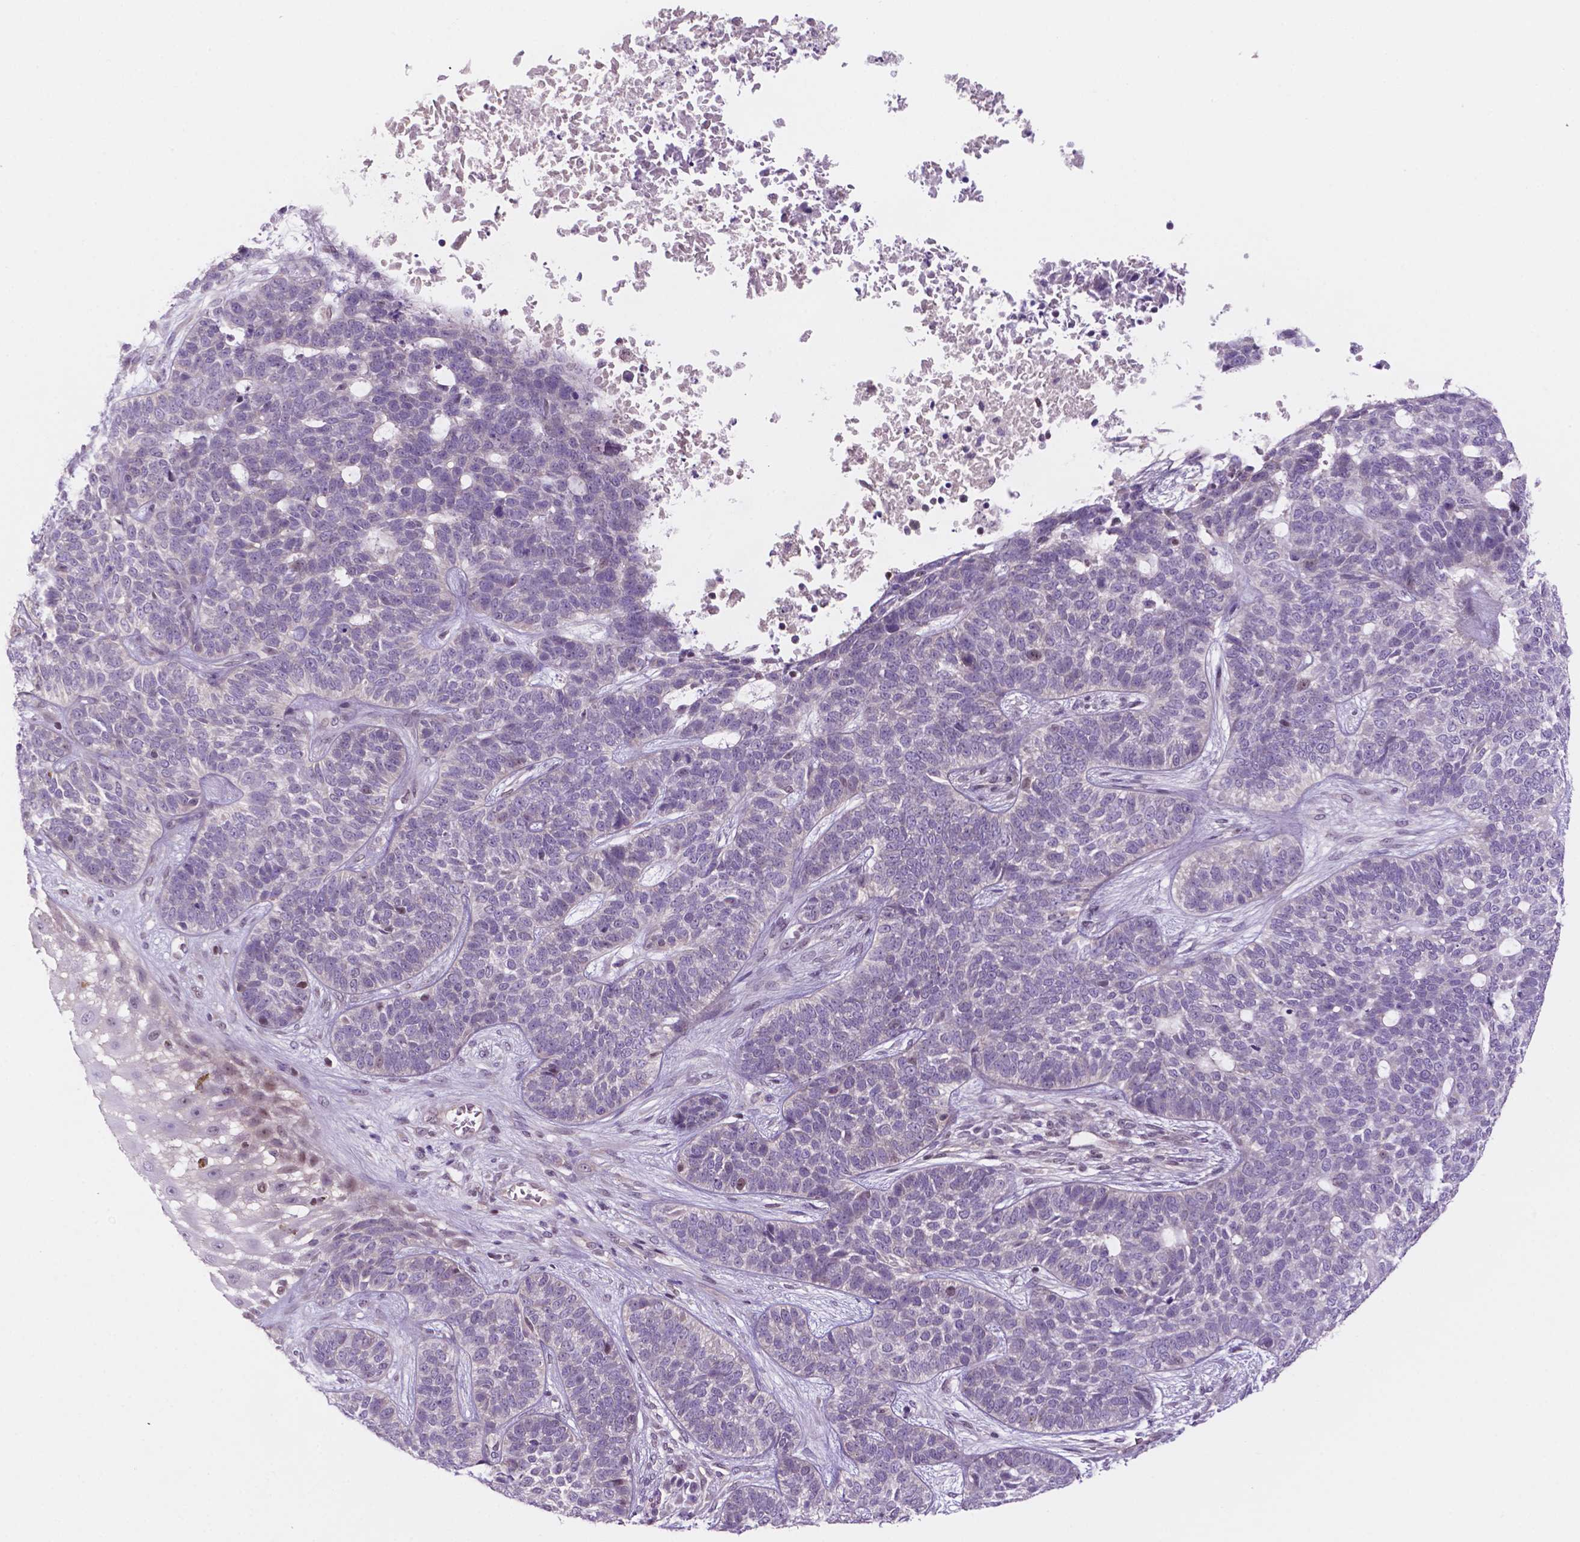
{"staining": {"intensity": "negative", "quantity": "none", "location": "none"}, "tissue": "skin cancer", "cell_type": "Tumor cells", "image_type": "cancer", "snomed": [{"axis": "morphology", "description": "Basal cell carcinoma"}, {"axis": "topography", "description": "Skin"}], "caption": "Basal cell carcinoma (skin) was stained to show a protein in brown. There is no significant staining in tumor cells.", "gene": "FAM50B", "patient": {"sex": "female", "age": 69}}